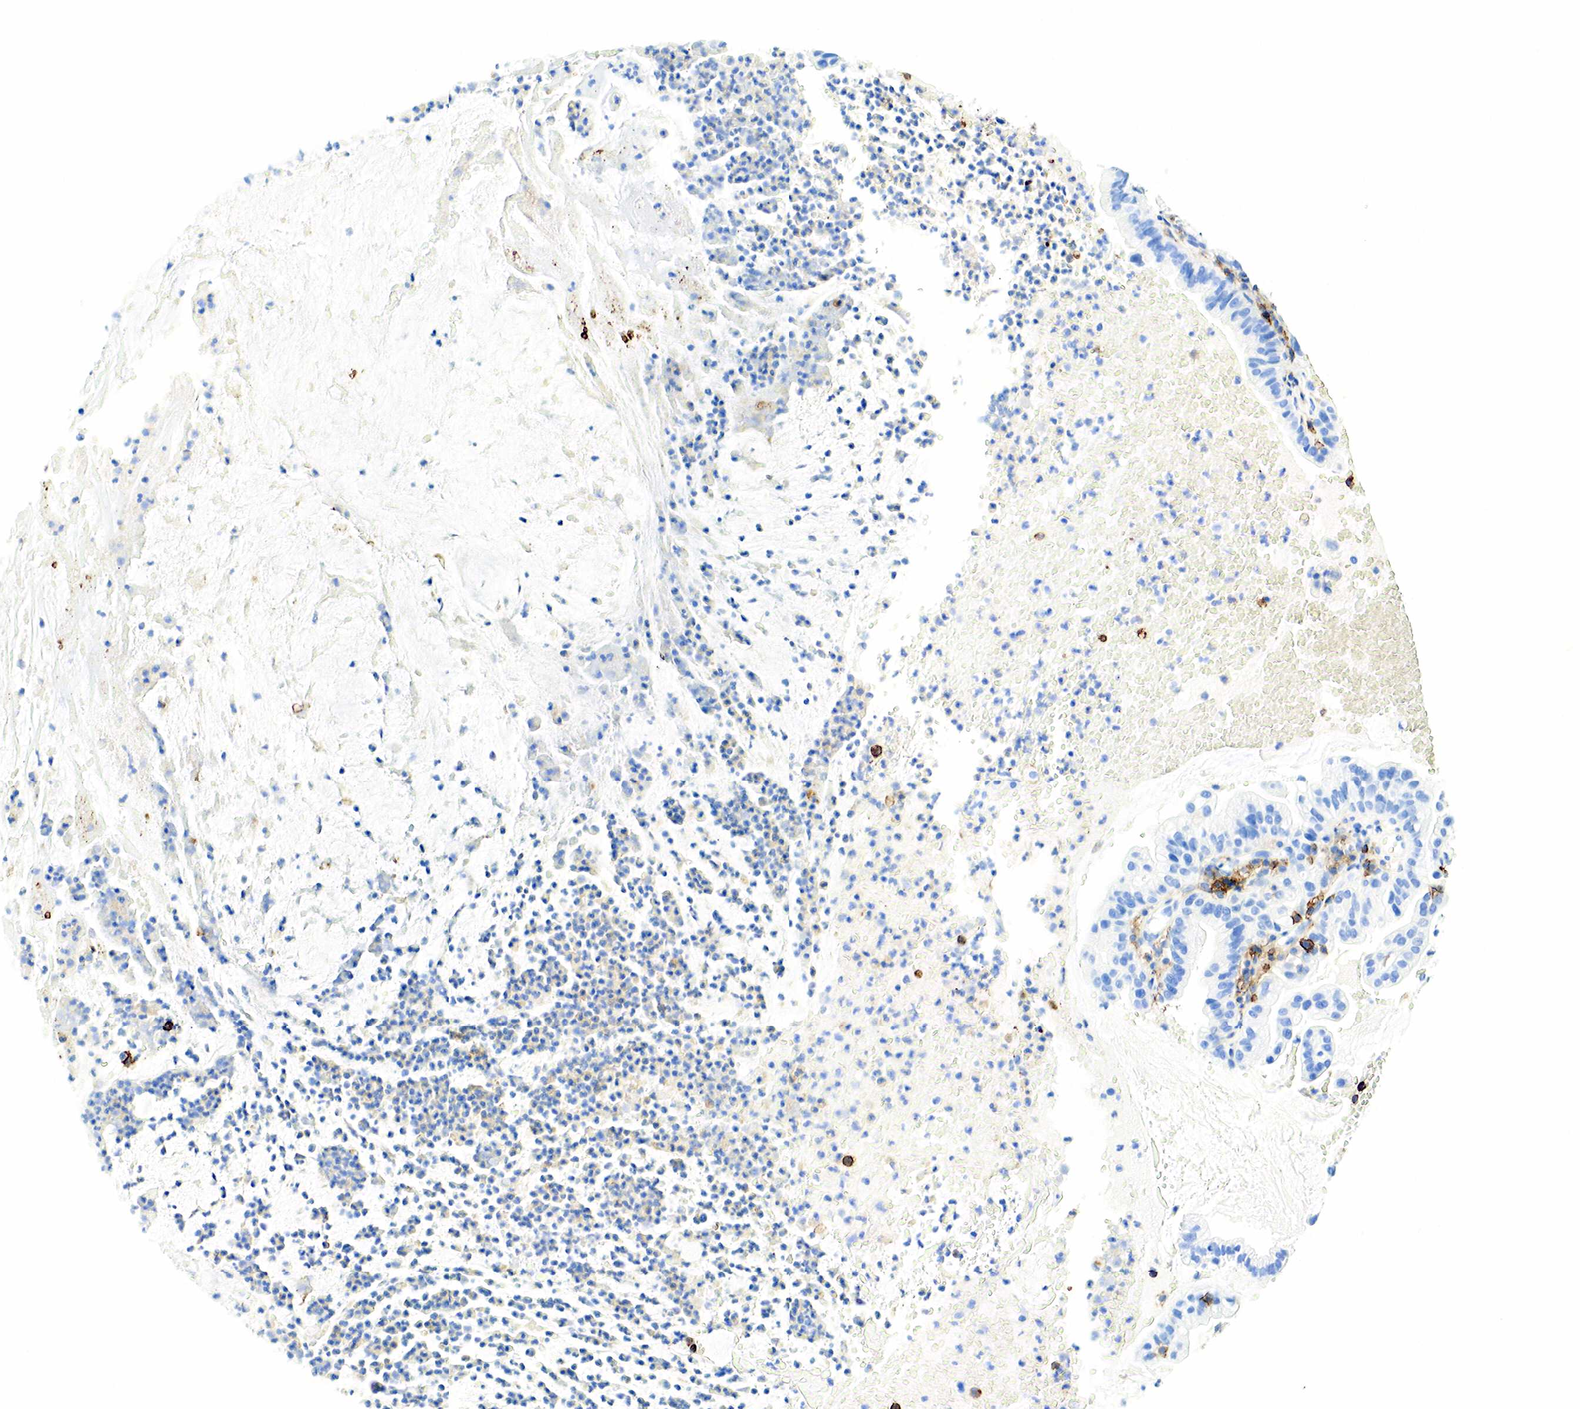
{"staining": {"intensity": "negative", "quantity": "none", "location": "none"}, "tissue": "cervical cancer", "cell_type": "Tumor cells", "image_type": "cancer", "snomed": [{"axis": "morphology", "description": "Adenocarcinoma, NOS"}, {"axis": "topography", "description": "Cervix"}], "caption": "This is an IHC photomicrograph of human cervical adenocarcinoma. There is no positivity in tumor cells.", "gene": "PTPRC", "patient": {"sex": "female", "age": 41}}